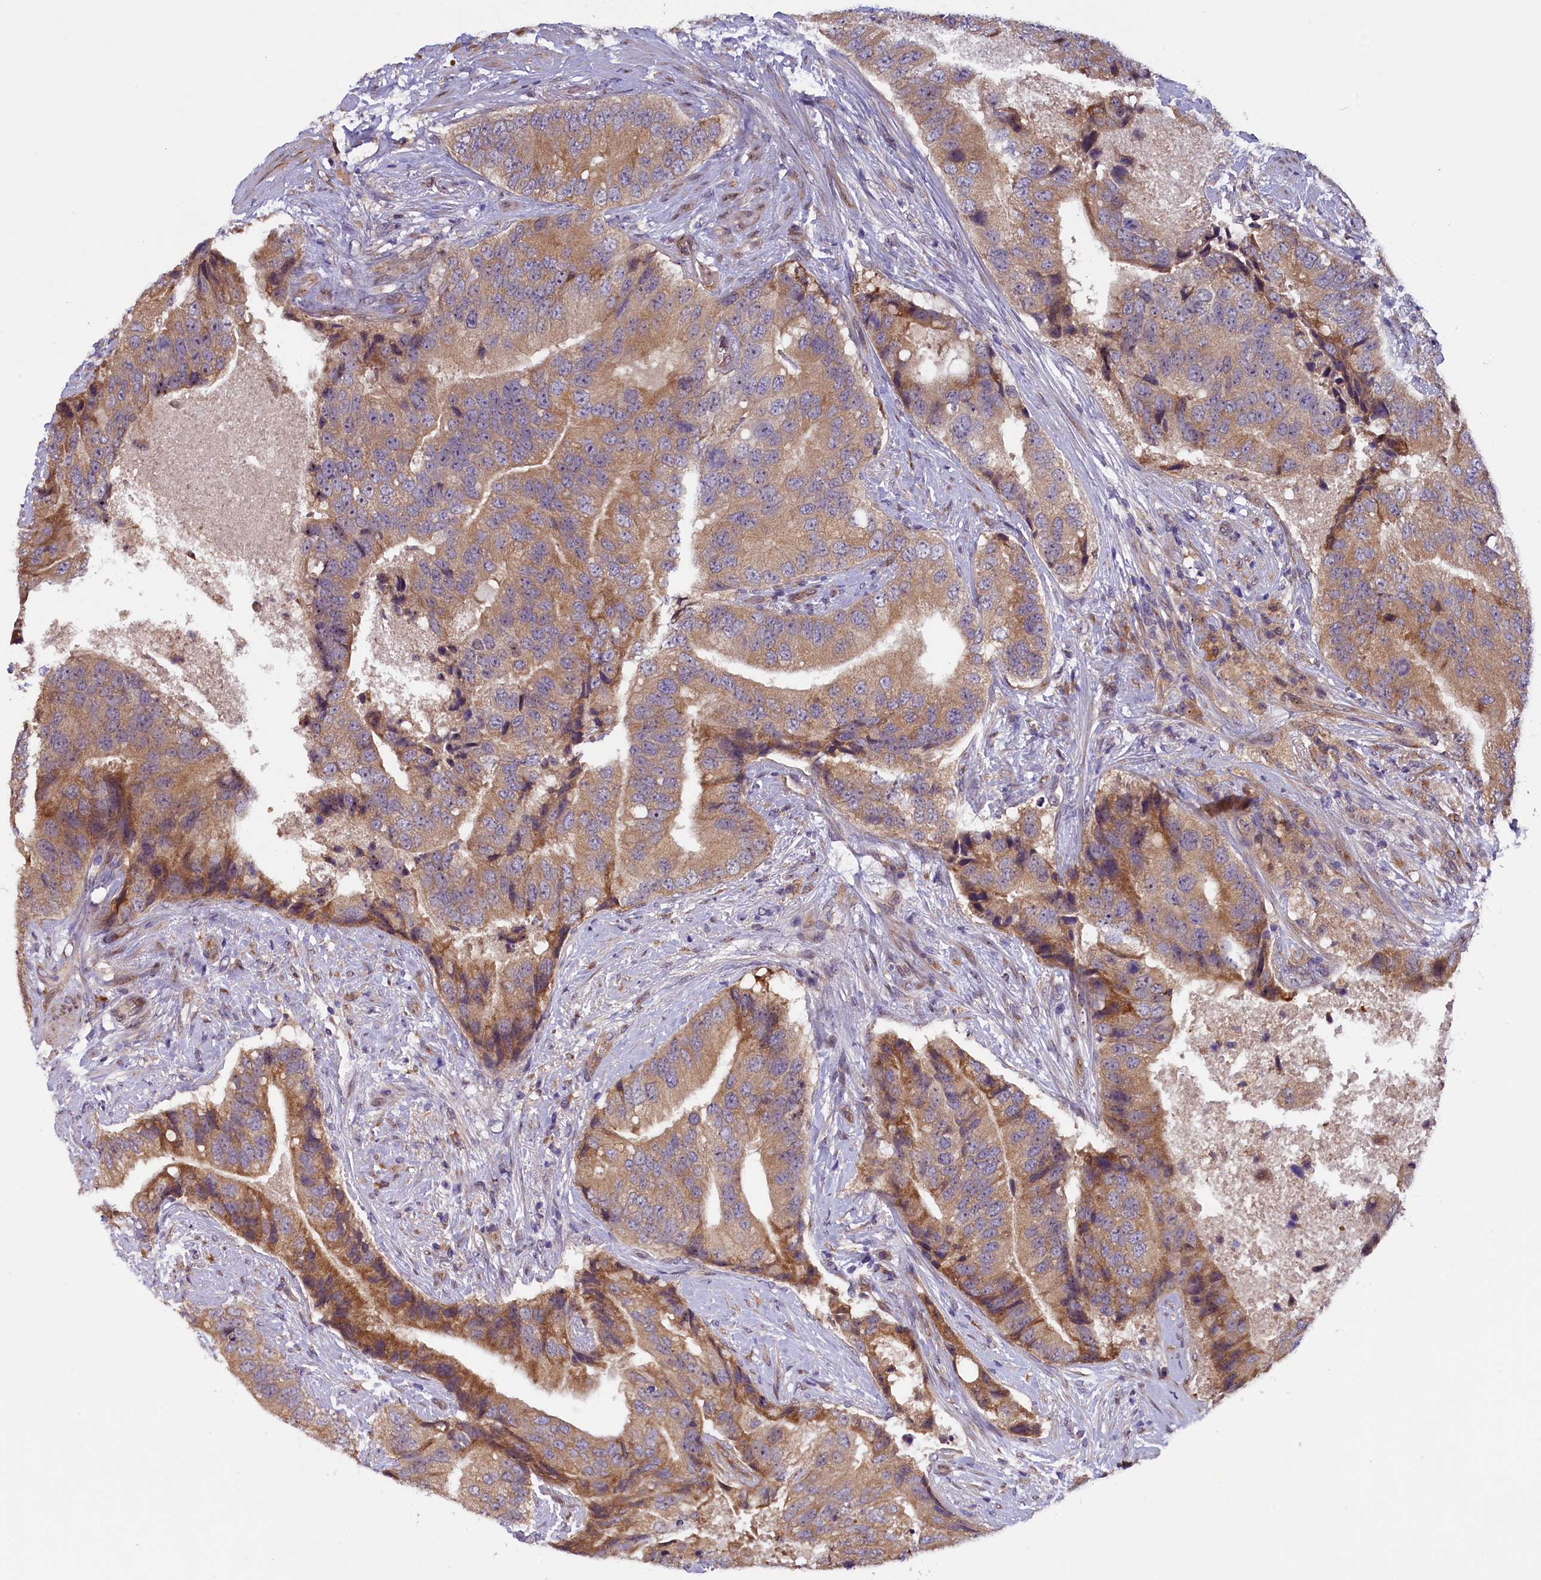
{"staining": {"intensity": "moderate", "quantity": ">75%", "location": "cytoplasmic/membranous"}, "tissue": "prostate cancer", "cell_type": "Tumor cells", "image_type": "cancer", "snomed": [{"axis": "morphology", "description": "Adenocarcinoma, High grade"}, {"axis": "topography", "description": "Prostate"}], "caption": "A micrograph of human prostate cancer stained for a protein exhibits moderate cytoplasmic/membranous brown staining in tumor cells.", "gene": "CCDC9B", "patient": {"sex": "male", "age": 70}}